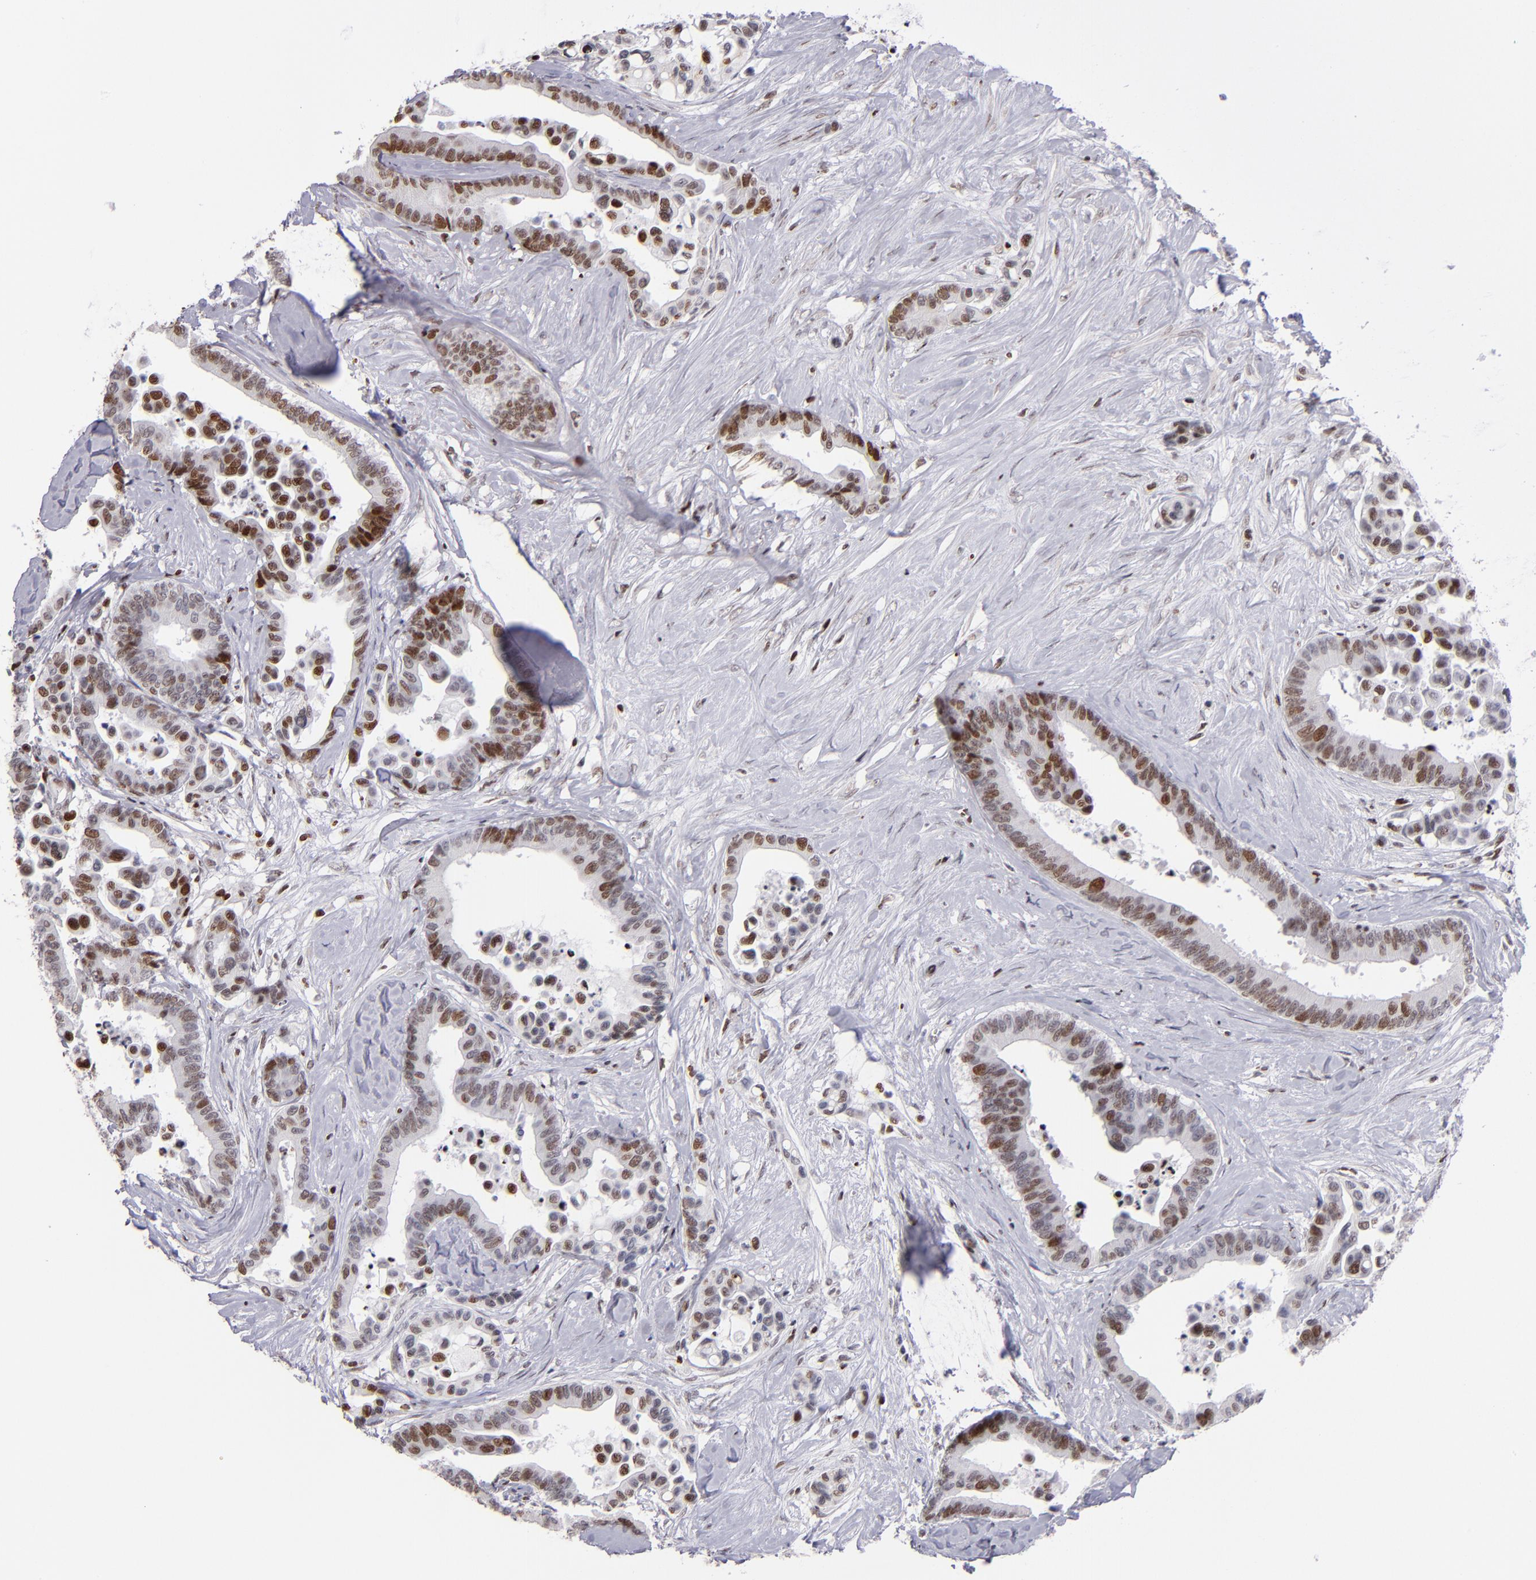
{"staining": {"intensity": "strong", "quantity": "25%-75%", "location": "nuclear"}, "tissue": "colorectal cancer", "cell_type": "Tumor cells", "image_type": "cancer", "snomed": [{"axis": "morphology", "description": "Adenocarcinoma, NOS"}, {"axis": "topography", "description": "Colon"}], "caption": "A high-resolution histopathology image shows immunohistochemistry staining of adenocarcinoma (colorectal), which exhibits strong nuclear staining in about 25%-75% of tumor cells.", "gene": "POLA1", "patient": {"sex": "male", "age": 82}}